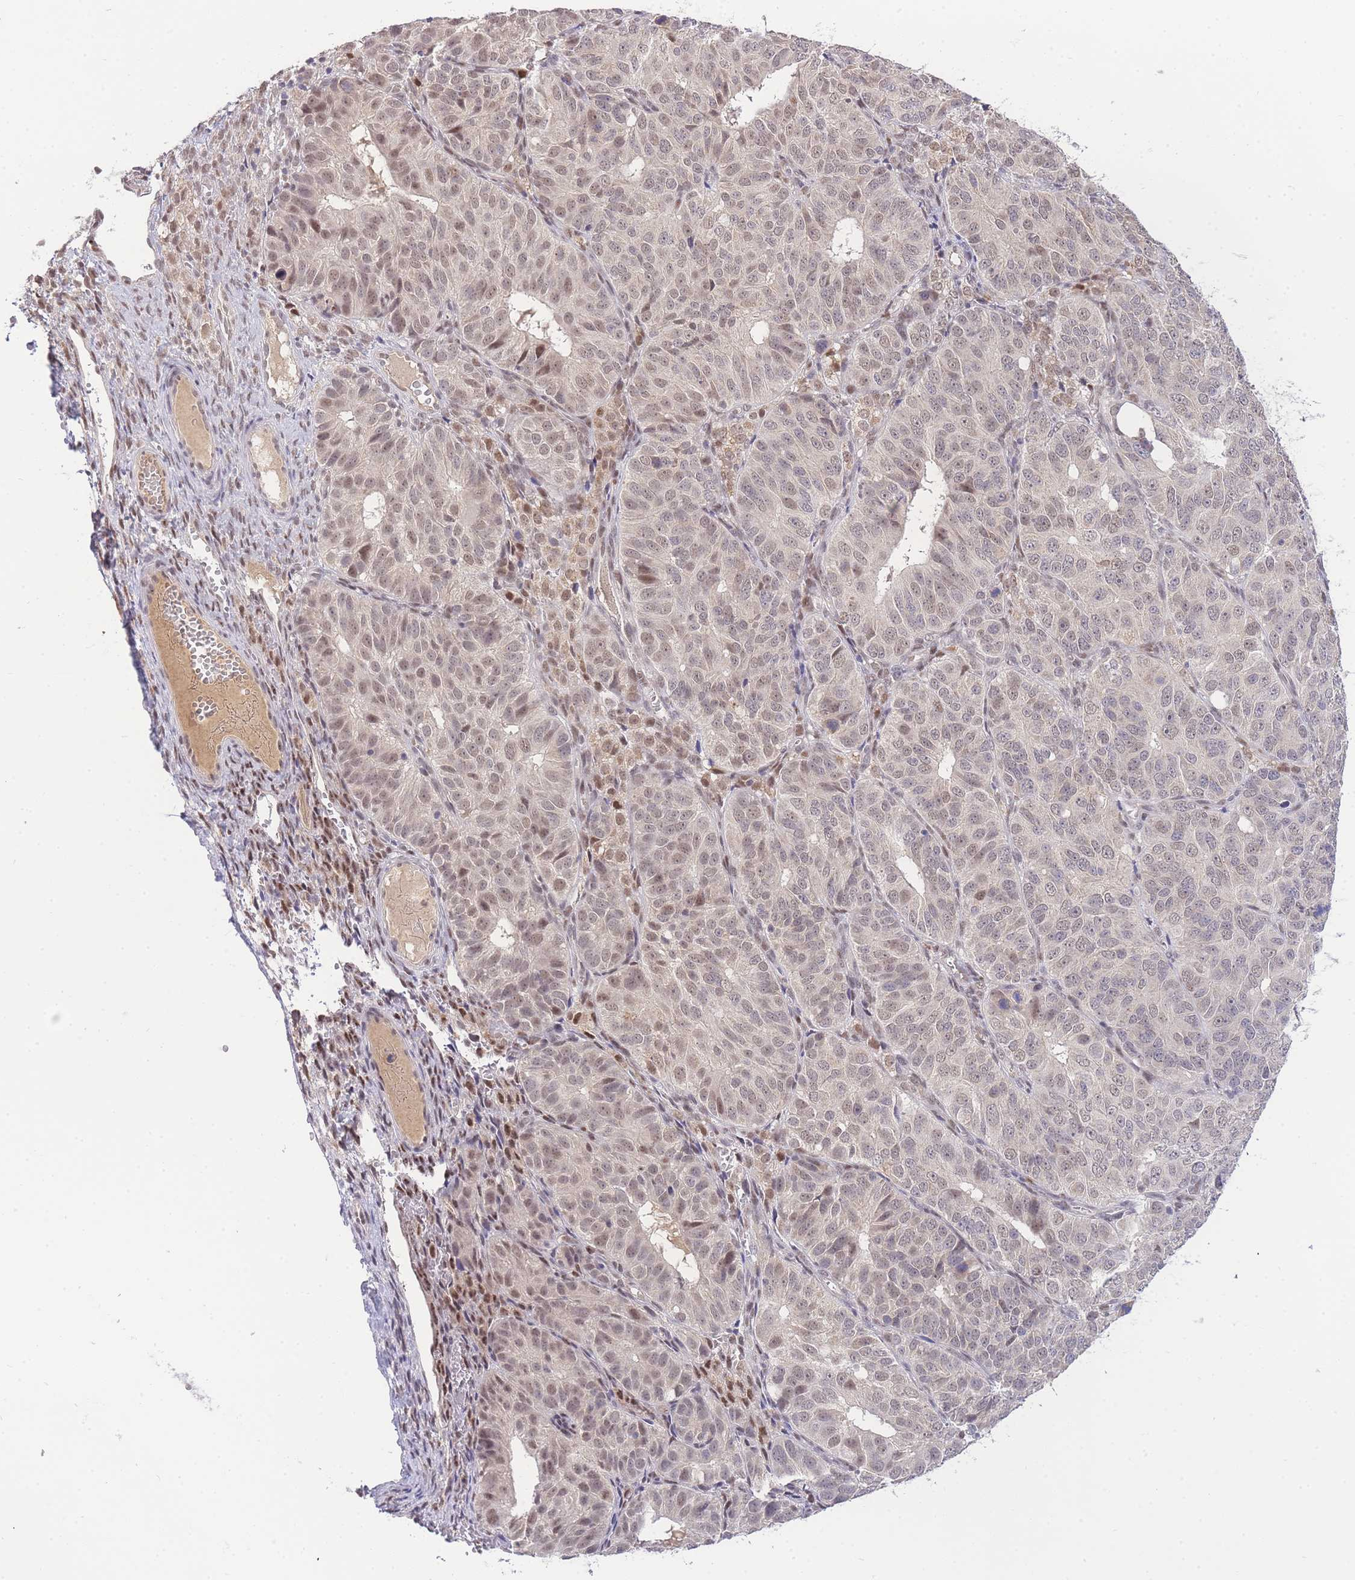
{"staining": {"intensity": "weak", "quantity": "25%-75%", "location": "nuclear"}, "tissue": "ovarian cancer", "cell_type": "Tumor cells", "image_type": "cancer", "snomed": [{"axis": "morphology", "description": "Carcinoma, endometroid"}, {"axis": "topography", "description": "Ovary"}], "caption": "Endometroid carcinoma (ovarian) stained with DAB (3,3'-diaminobenzidine) immunohistochemistry (IHC) displays low levels of weak nuclear staining in approximately 25%-75% of tumor cells.", "gene": "PUS10", "patient": {"sex": "female", "age": 51}}